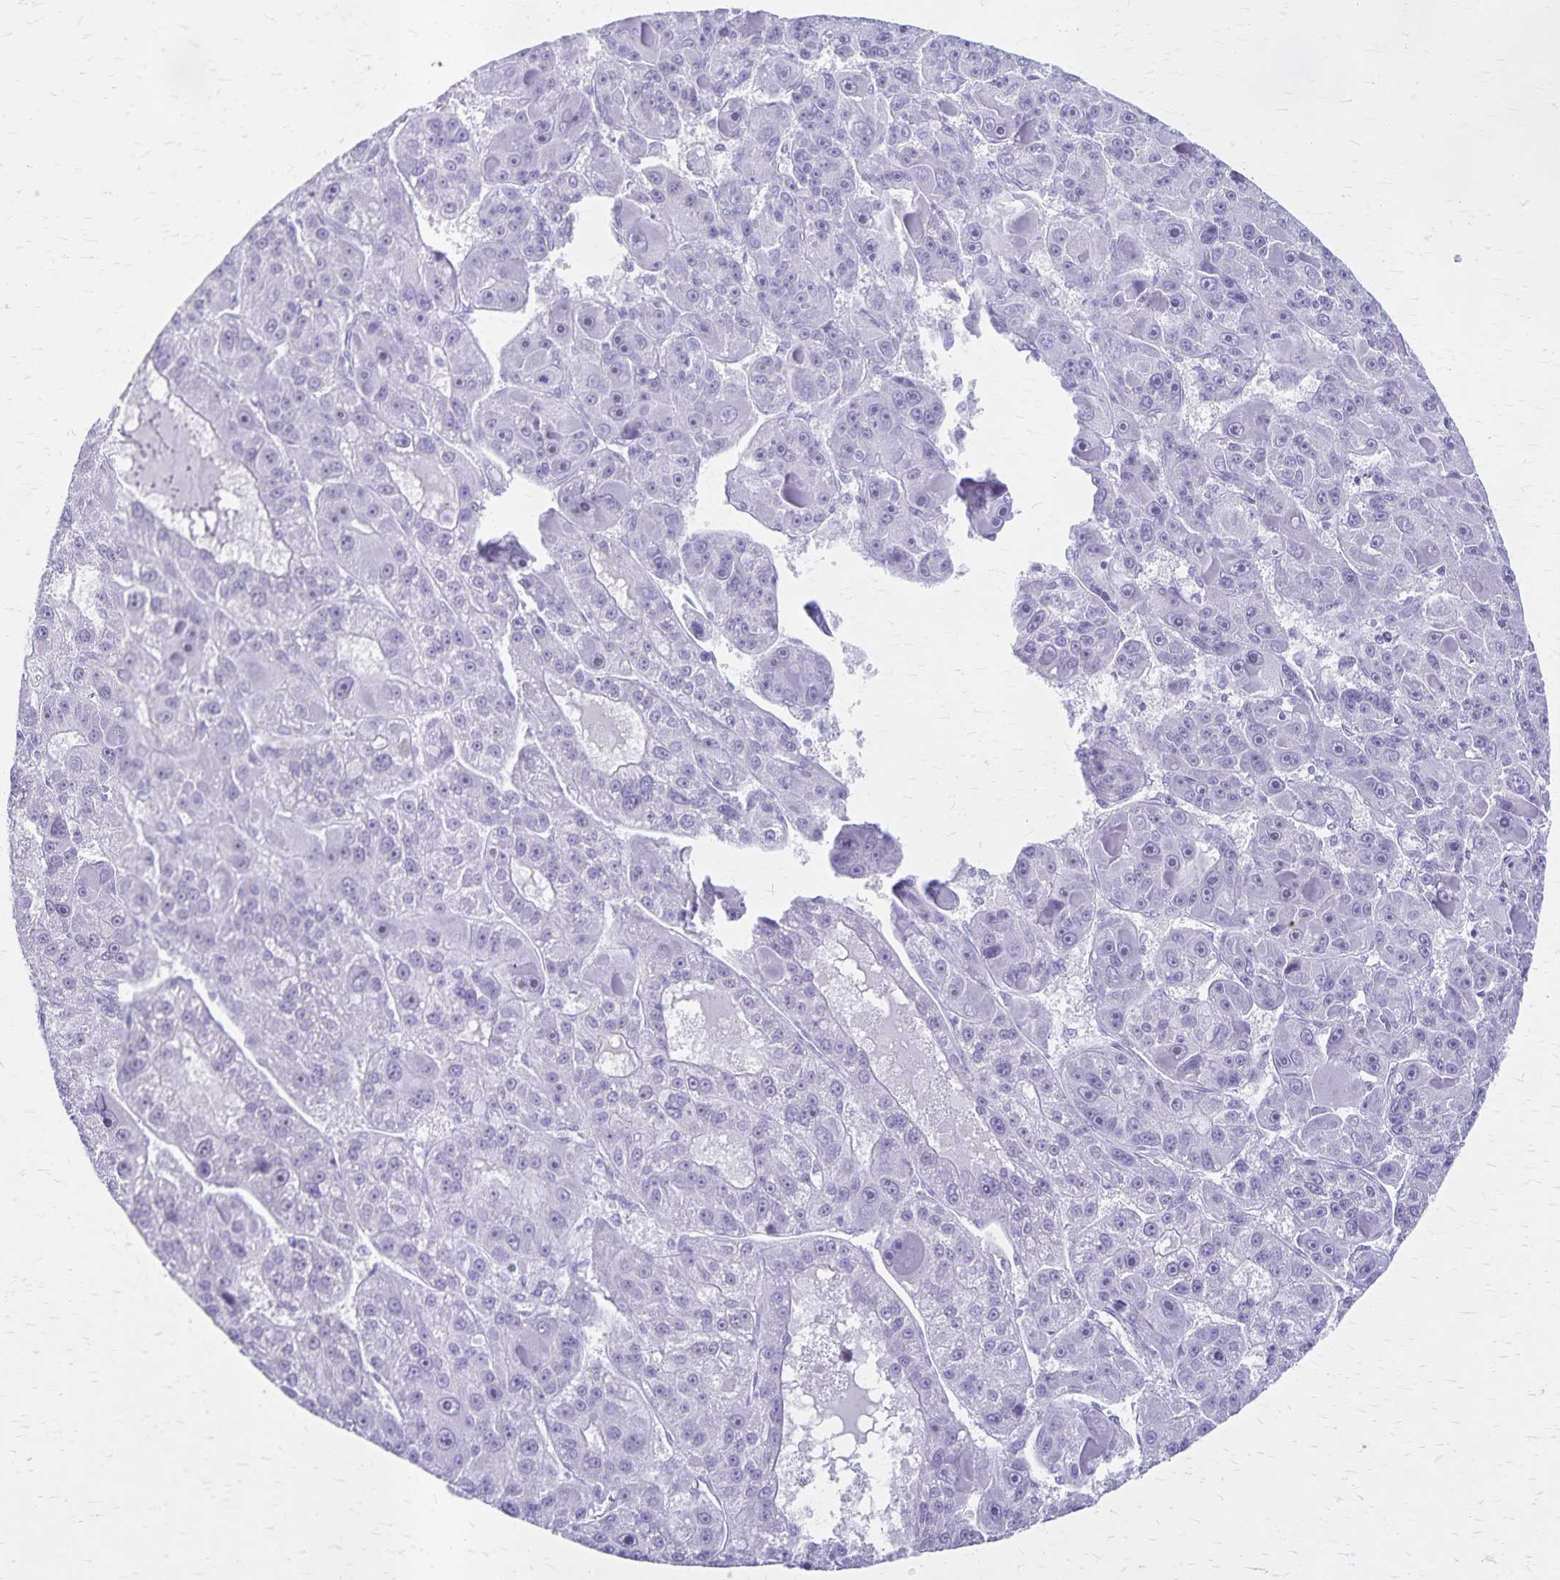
{"staining": {"intensity": "negative", "quantity": "none", "location": "none"}, "tissue": "liver cancer", "cell_type": "Tumor cells", "image_type": "cancer", "snomed": [{"axis": "morphology", "description": "Carcinoma, Hepatocellular, NOS"}, {"axis": "topography", "description": "Liver"}], "caption": "DAB immunohistochemical staining of human liver hepatocellular carcinoma demonstrates no significant expression in tumor cells. Brightfield microscopy of immunohistochemistry (IHC) stained with DAB (brown) and hematoxylin (blue), captured at high magnification.", "gene": "GPBAR1", "patient": {"sex": "male", "age": 76}}